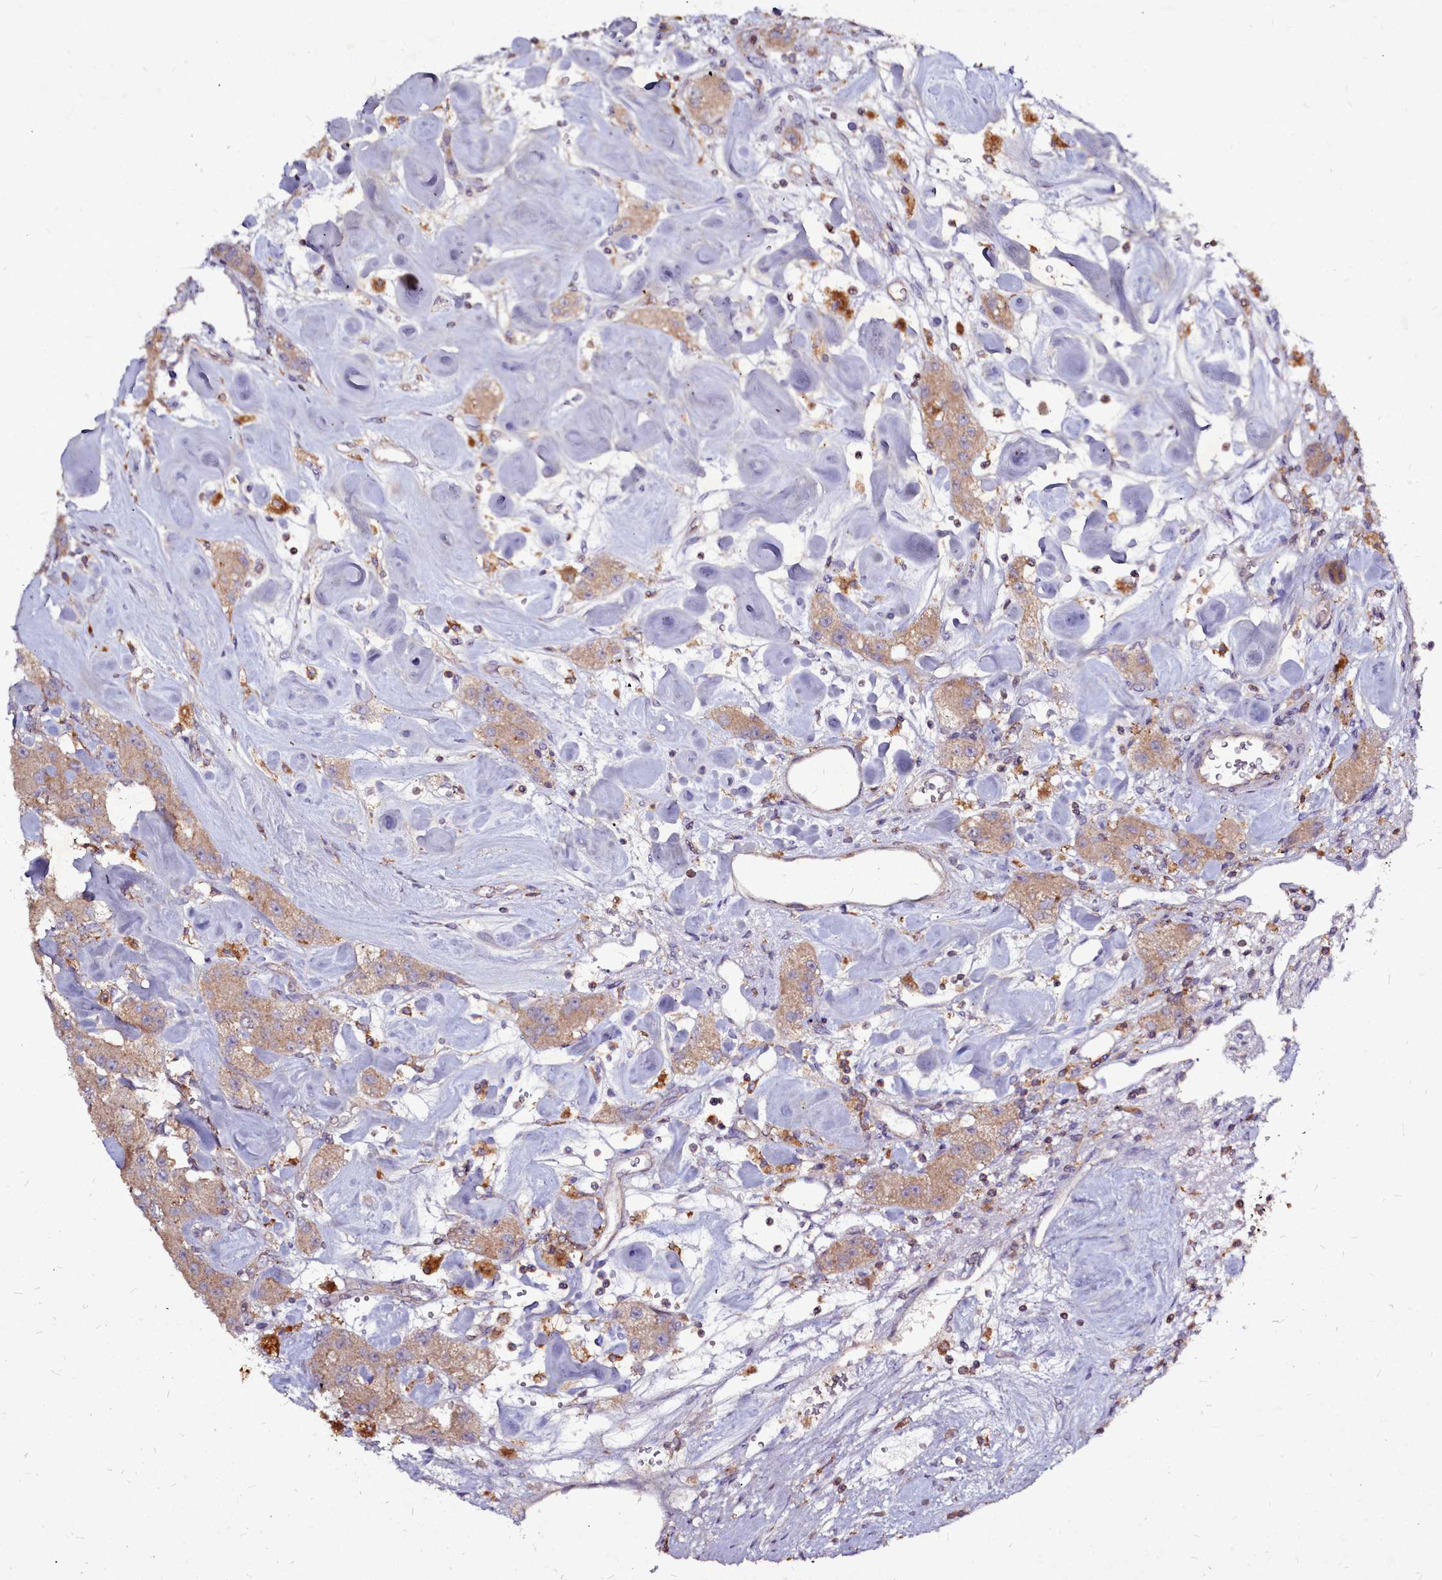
{"staining": {"intensity": "weak", "quantity": ">75%", "location": "cytoplasmic/membranous"}, "tissue": "carcinoid", "cell_type": "Tumor cells", "image_type": "cancer", "snomed": [{"axis": "morphology", "description": "Carcinoid, malignant, NOS"}, {"axis": "topography", "description": "Pancreas"}], "caption": "Immunohistochemistry (IHC) of human carcinoid reveals low levels of weak cytoplasmic/membranous positivity in approximately >75% of tumor cells. (brown staining indicates protein expression, while blue staining denotes nuclei).", "gene": "NCKAP1L", "patient": {"sex": "male", "age": 41}}